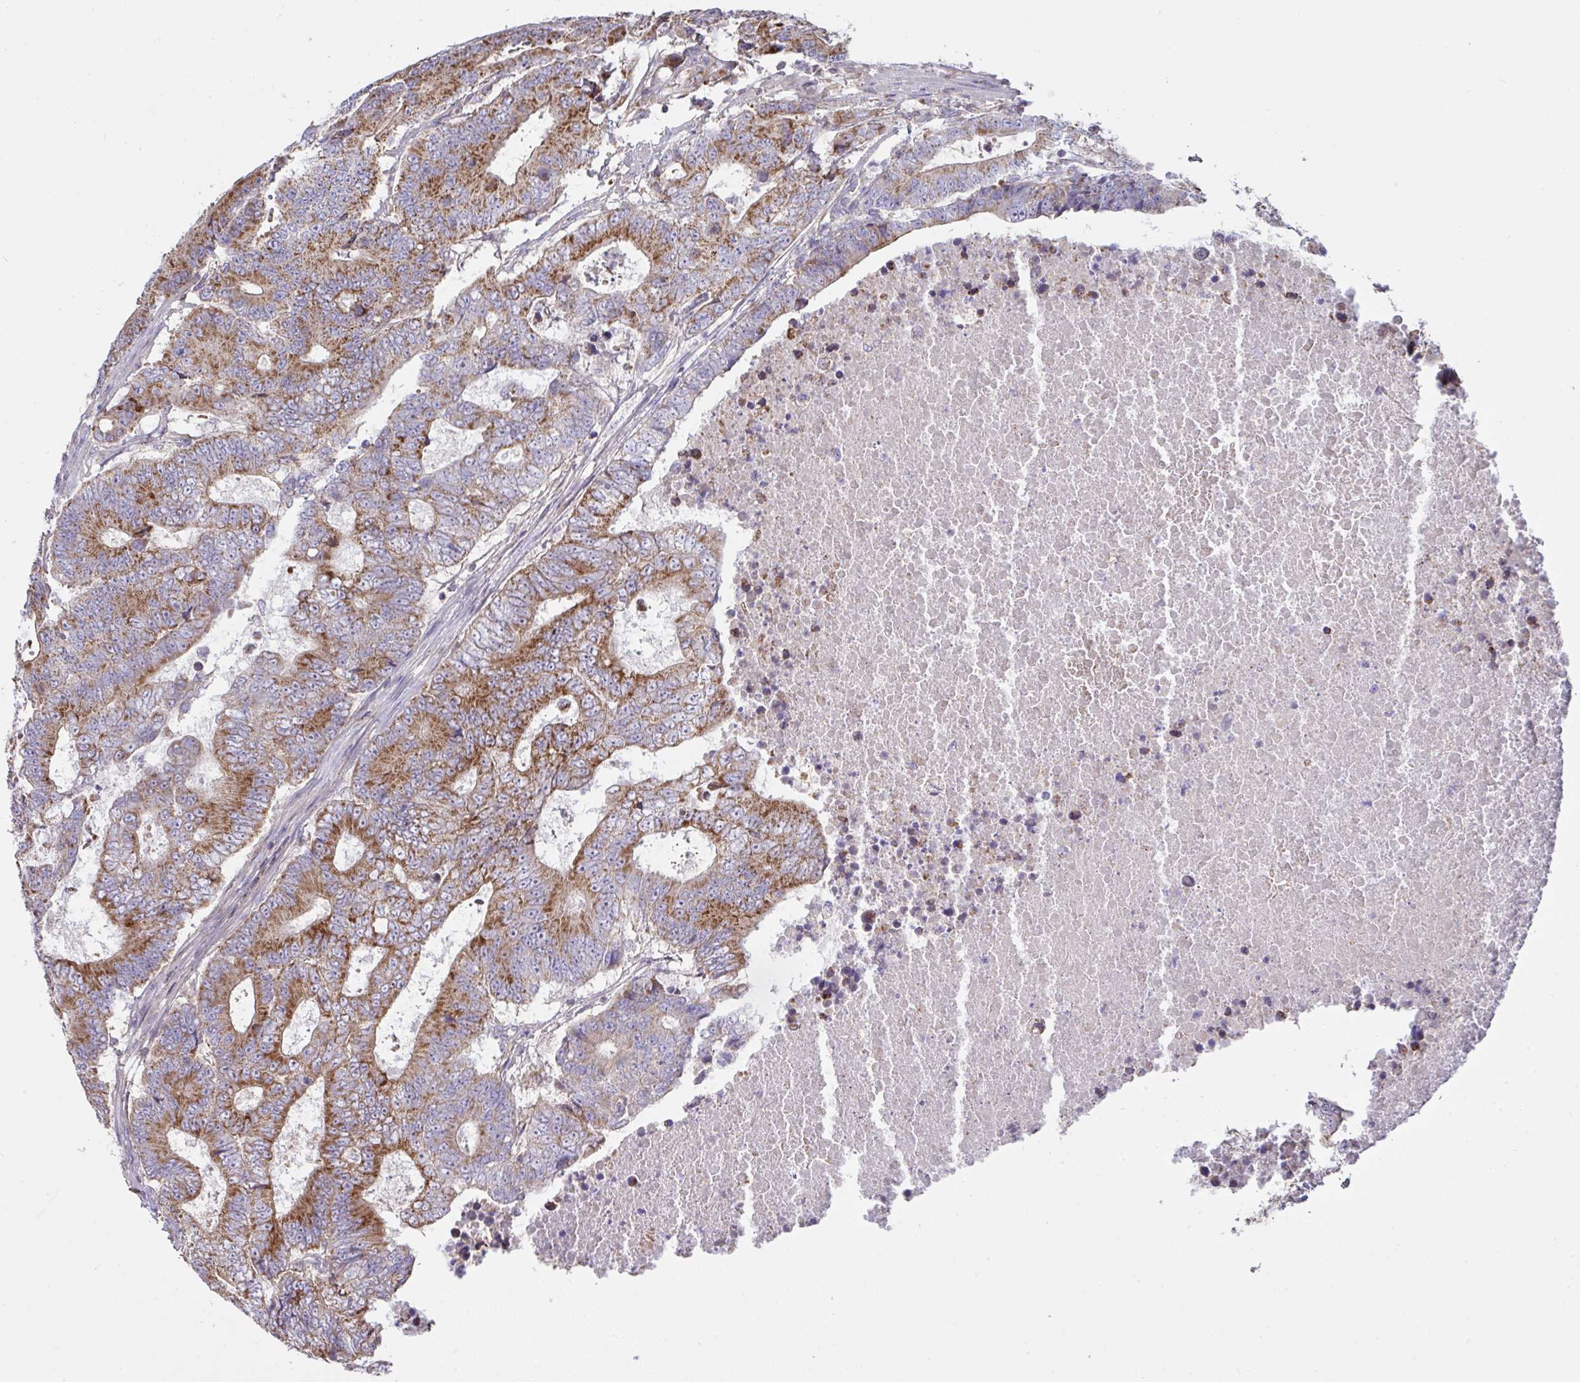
{"staining": {"intensity": "moderate", "quantity": ">75%", "location": "cytoplasmic/membranous"}, "tissue": "colorectal cancer", "cell_type": "Tumor cells", "image_type": "cancer", "snomed": [{"axis": "morphology", "description": "Adenocarcinoma, NOS"}, {"axis": "topography", "description": "Colon"}], "caption": "Immunohistochemical staining of colorectal adenocarcinoma exhibits moderate cytoplasmic/membranous protein expression in about >75% of tumor cells.", "gene": "MICOS10", "patient": {"sex": "female", "age": 48}}